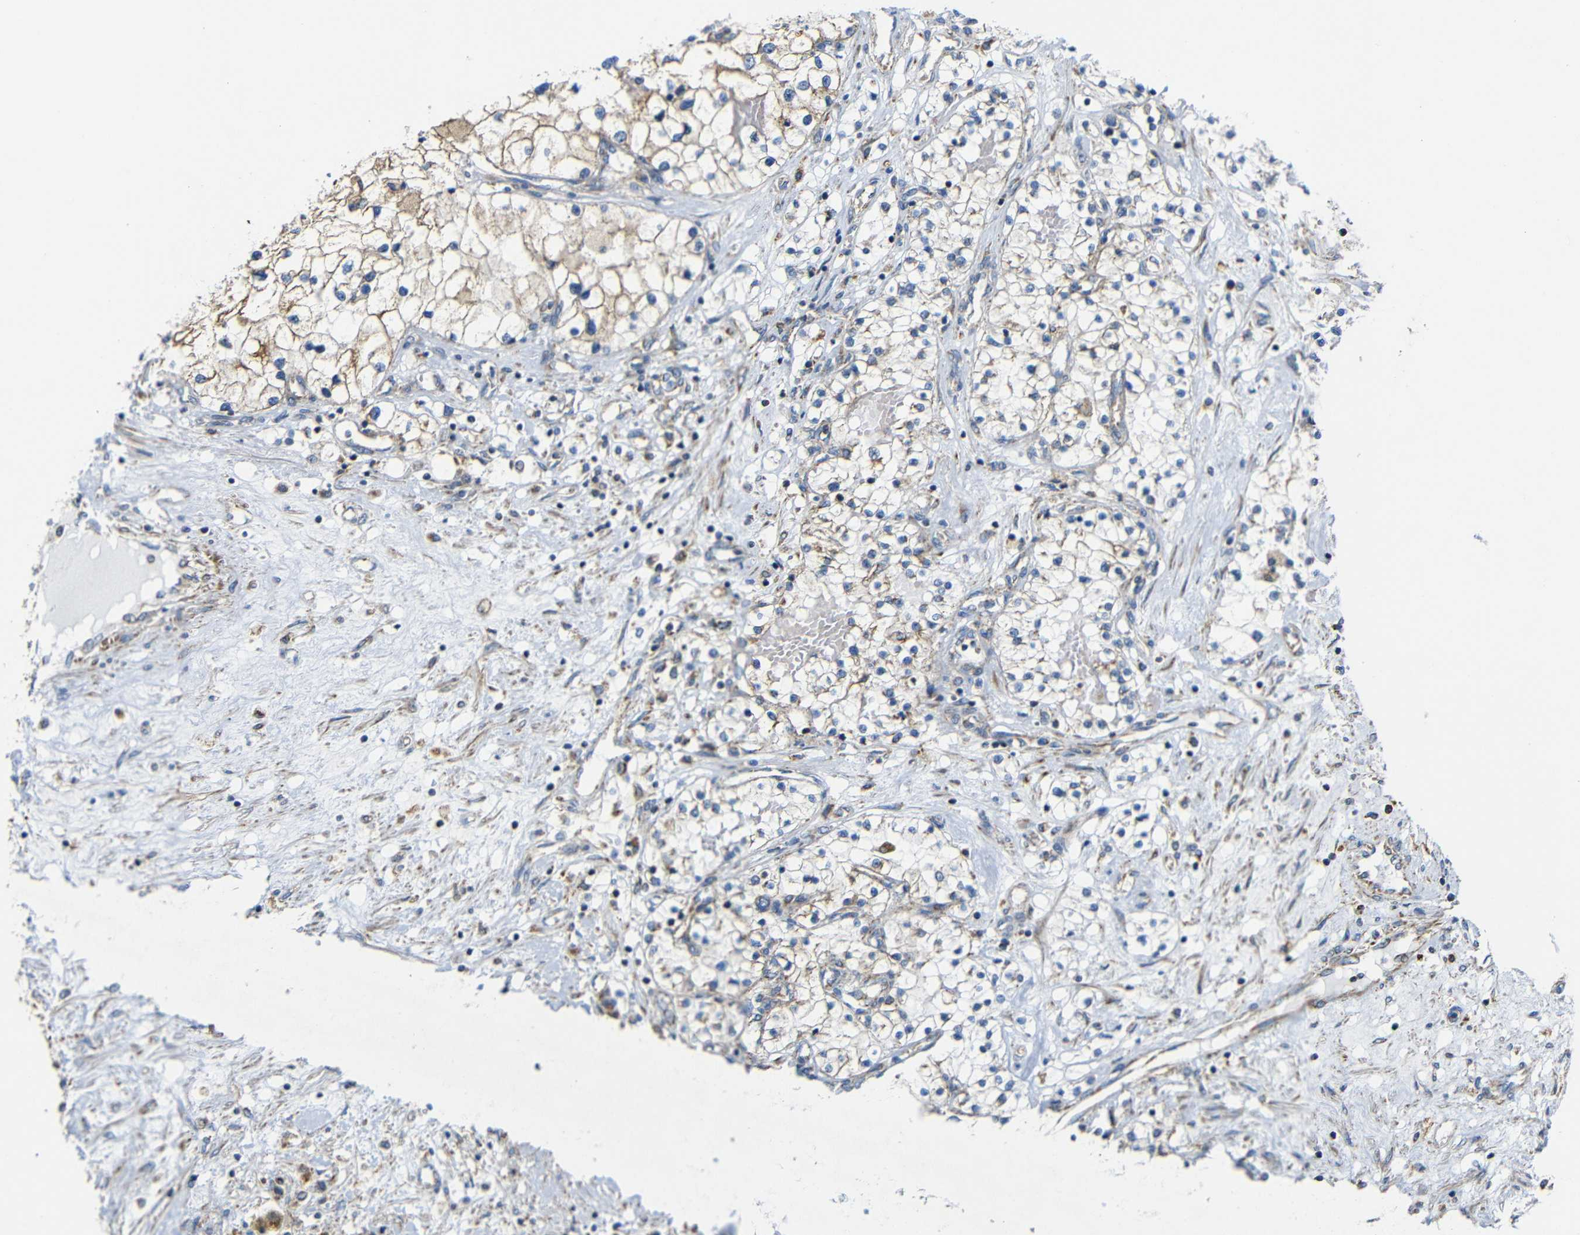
{"staining": {"intensity": "moderate", "quantity": "<25%", "location": "cytoplasmic/membranous"}, "tissue": "renal cancer", "cell_type": "Tumor cells", "image_type": "cancer", "snomed": [{"axis": "morphology", "description": "Adenocarcinoma, NOS"}, {"axis": "topography", "description": "Kidney"}], "caption": "Adenocarcinoma (renal) stained for a protein displays moderate cytoplasmic/membranous positivity in tumor cells.", "gene": "FAM171B", "patient": {"sex": "male", "age": 68}}